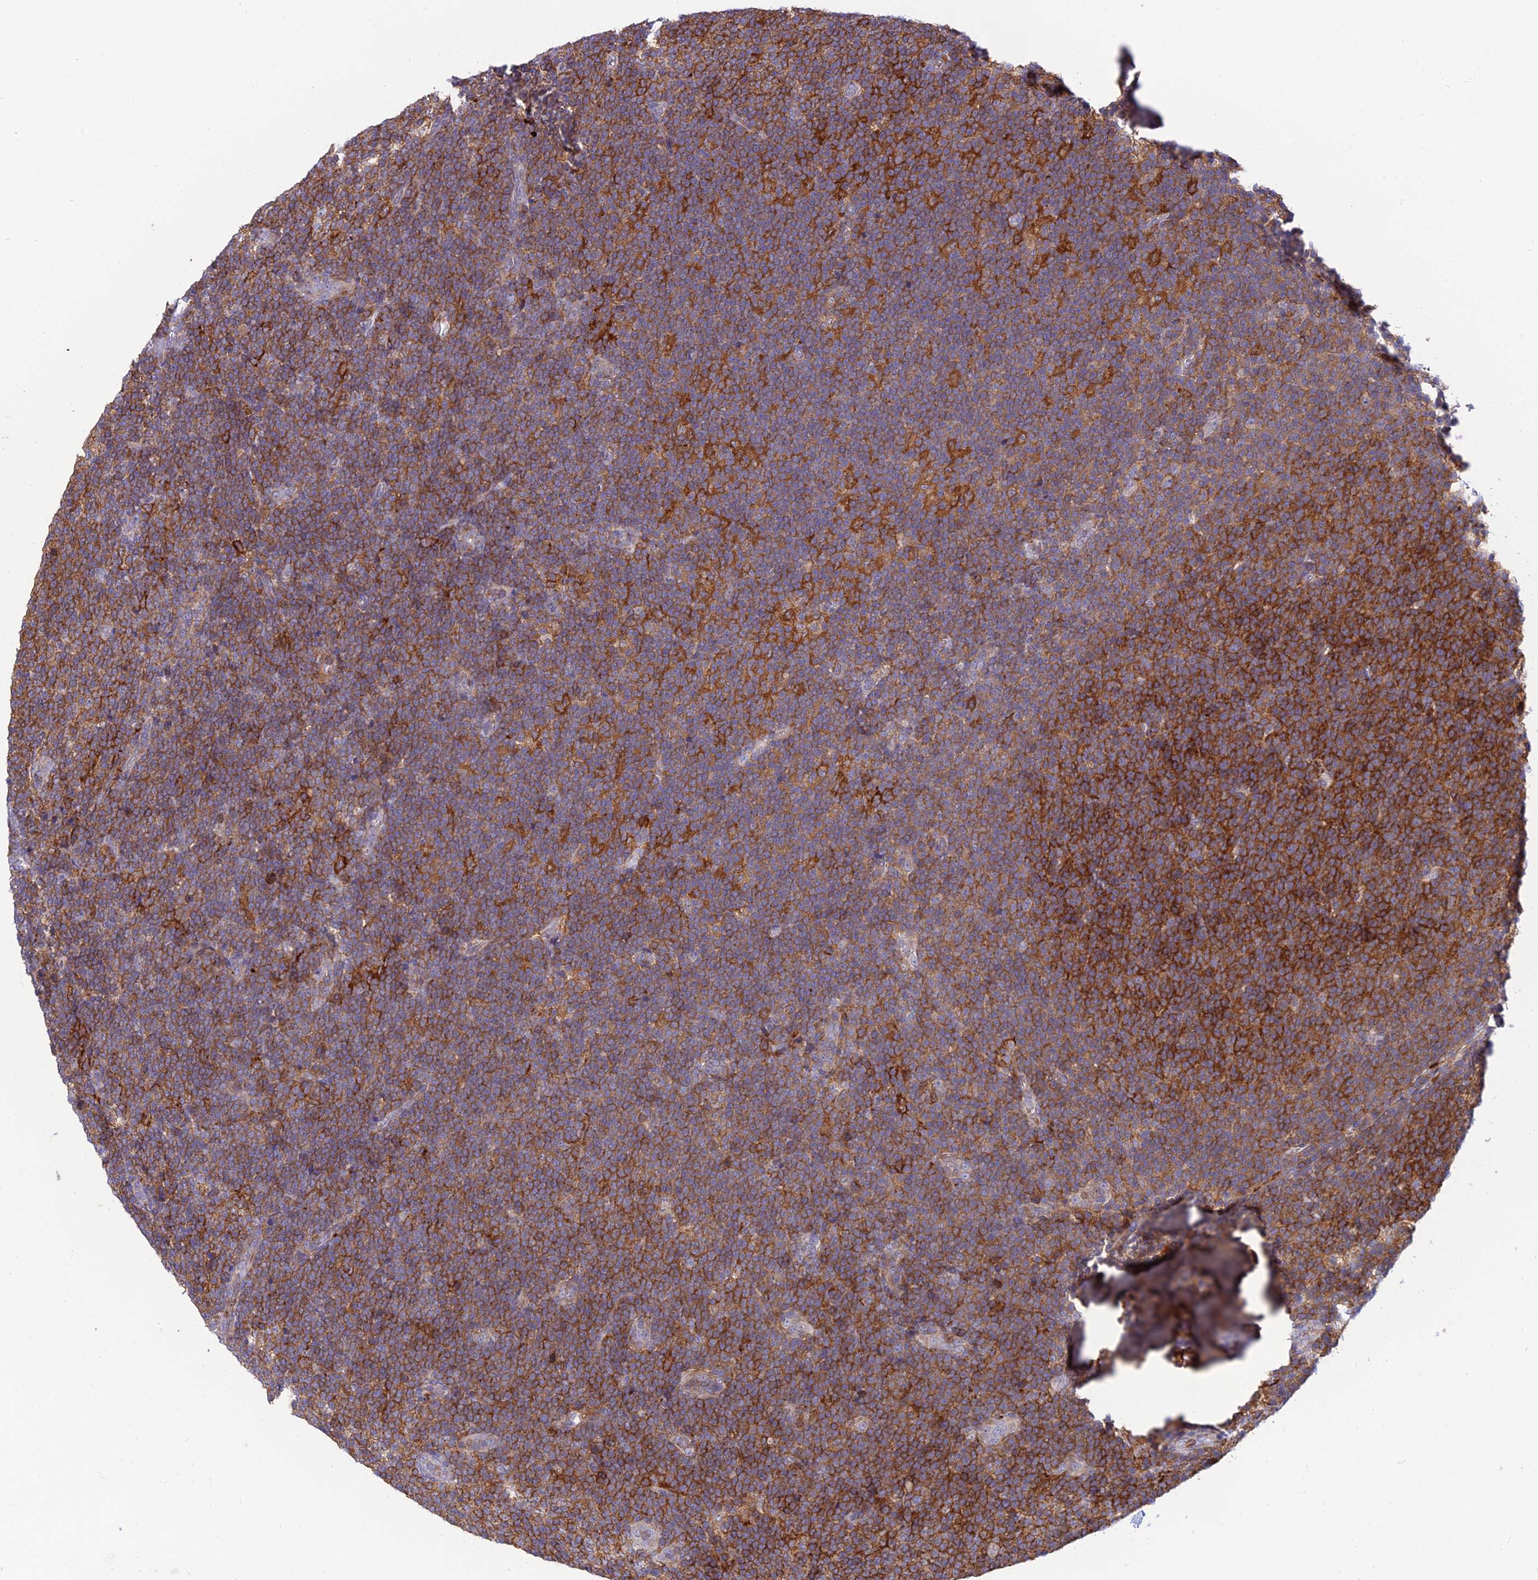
{"staining": {"intensity": "moderate", "quantity": "25%-75%", "location": "cytoplasmic/membranous"}, "tissue": "lymphoma", "cell_type": "Tumor cells", "image_type": "cancer", "snomed": [{"axis": "morphology", "description": "Malignant lymphoma, non-Hodgkin's type, Low grade"}, {"axis": "topography", "description": "Lymph node"}], "caption": "Immunohistochemistry (IHC) of human lymphoma reveals medium levels of moderate cytoplasmic/membranous positivity in about 25%-75% of tumor cells.", "gene": "FAM76A", "patient": {"sex": "male", "age": 66}}